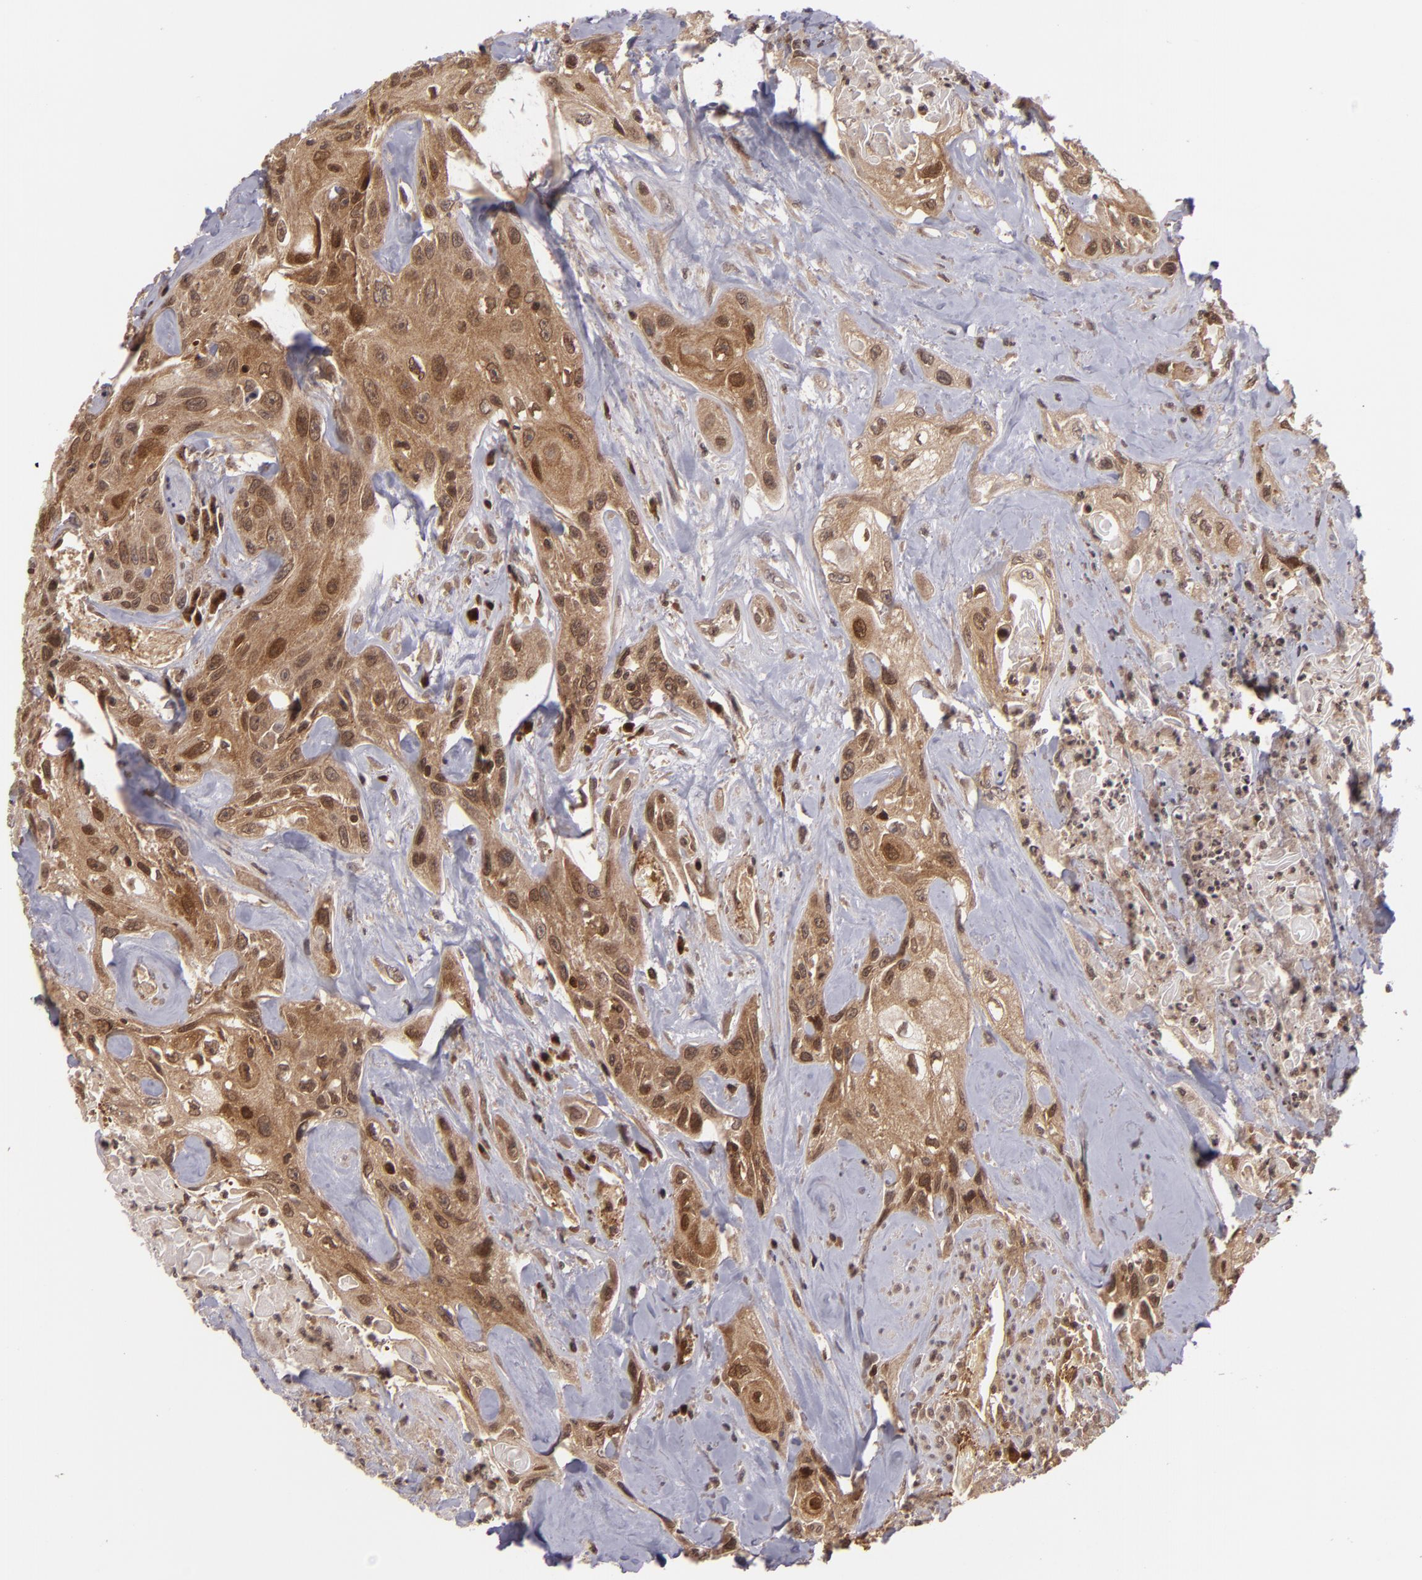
{"staining": {"intensity": "moderate", "quantity": ">75%", "location": "cytoplasmic/membranous"}, "tissue": "urothelial cancer", "cell_type": "Tumor cells", "image_type": "cancer", "snomed": [{"axis": "morphology", "description": "Urothelial carcinoma, High grade"}, {"axis": "topography", "description": "Urinary bladder"}], "caption": "Human urothelial cancer stained with a brown dye demonstrates moderate cytoplasmic/membranous positive expression in about >75% of tumor cells.", "gene": "ZBTB33", "patient": {"sex": "female", "age": 84}}